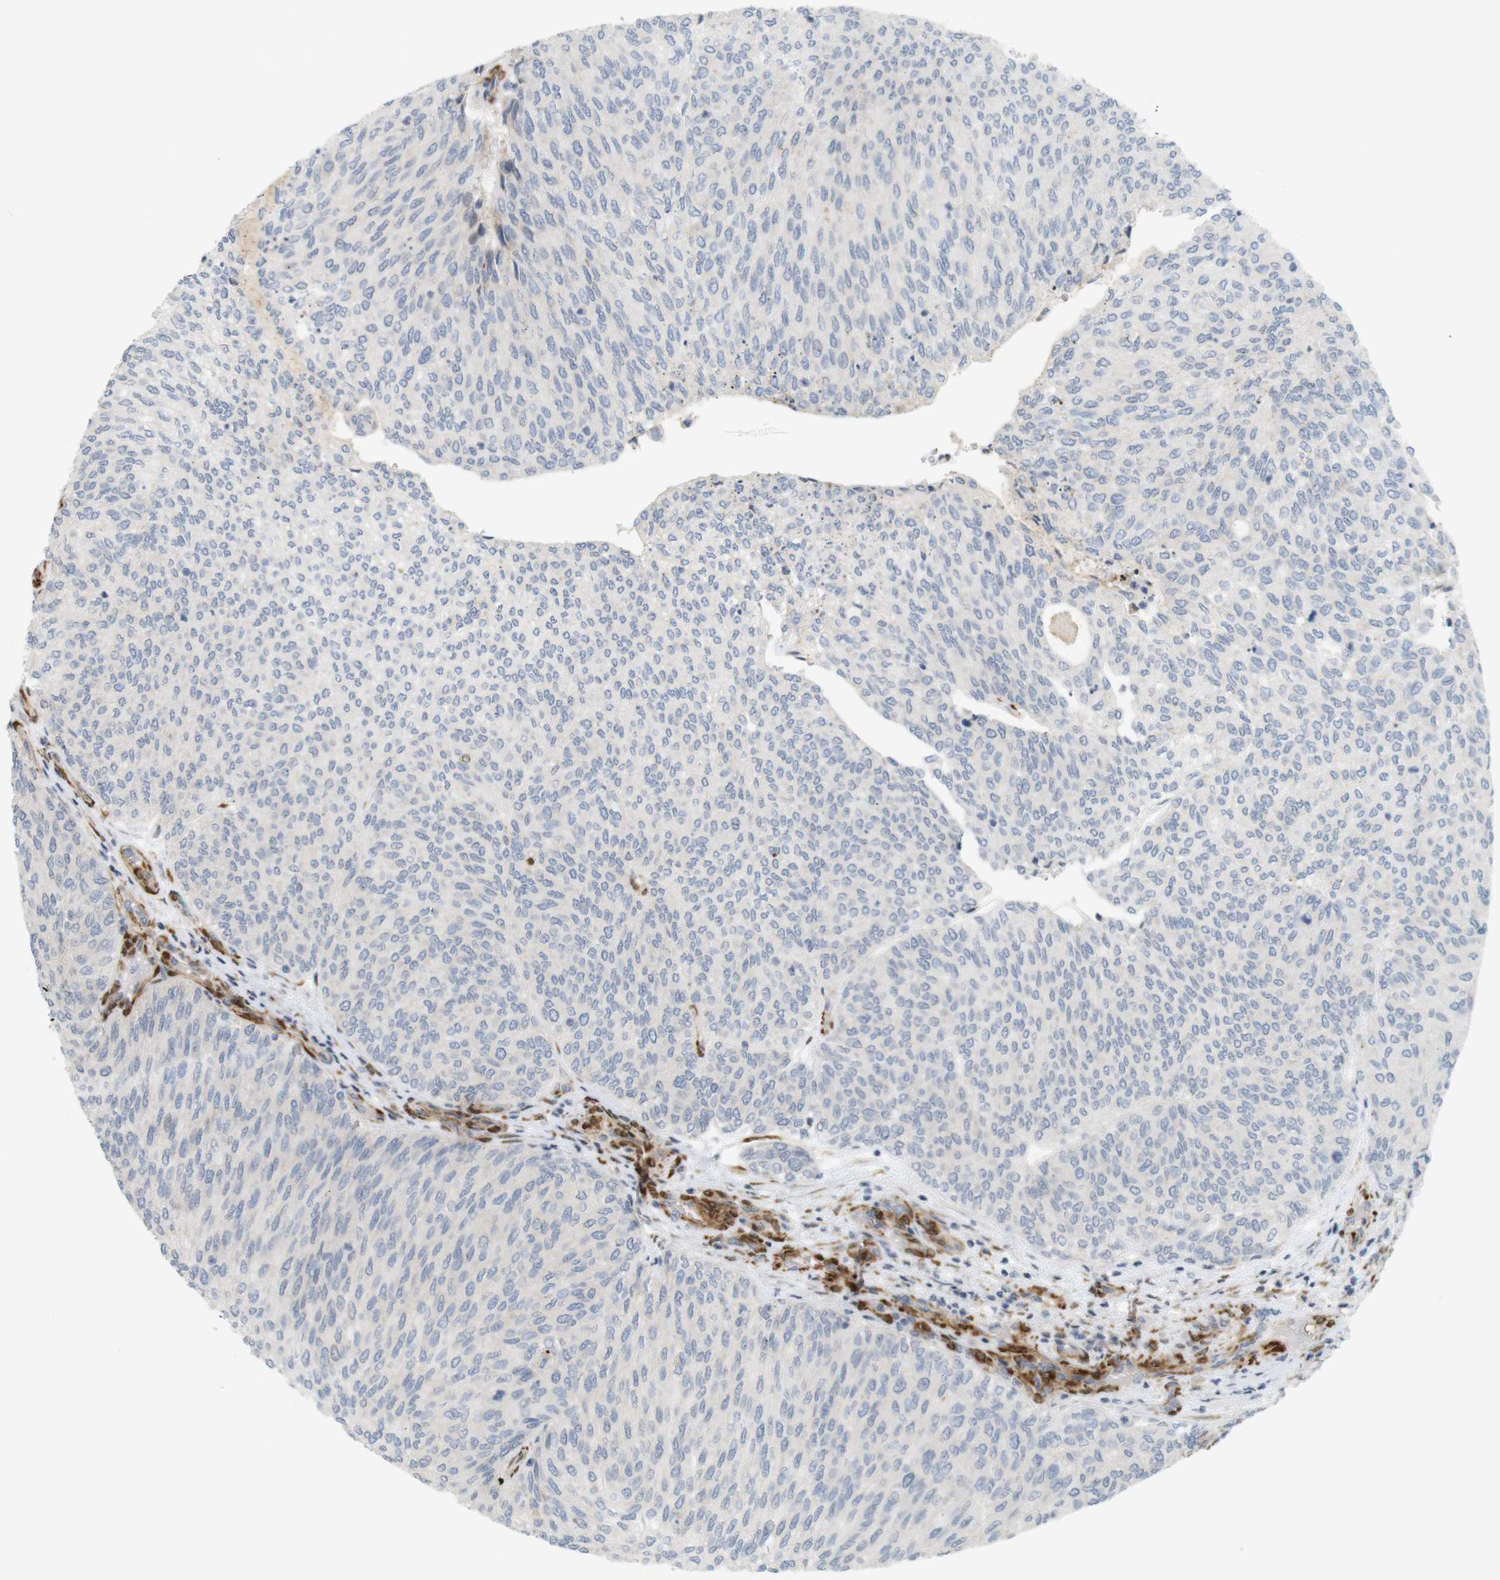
{"staining": {"intensity": "negative", "quantity": "none", "location": "none"}, "tissue": "urothelial cancer", "cell_type": "Tumor cells", "image_type": "cancer", "snomed": [{"axis": "morphology", "description": "Urothelial carcinoma, Low grade"}, {"axis": "topography", "description": "Urinary bladder"}], "caption": "A photomicrograph of human urothelial cancer is negative for staining in tumor cells.", "gene": "PPP1R14A", "patient": {"sex": "female", "age": 79}}